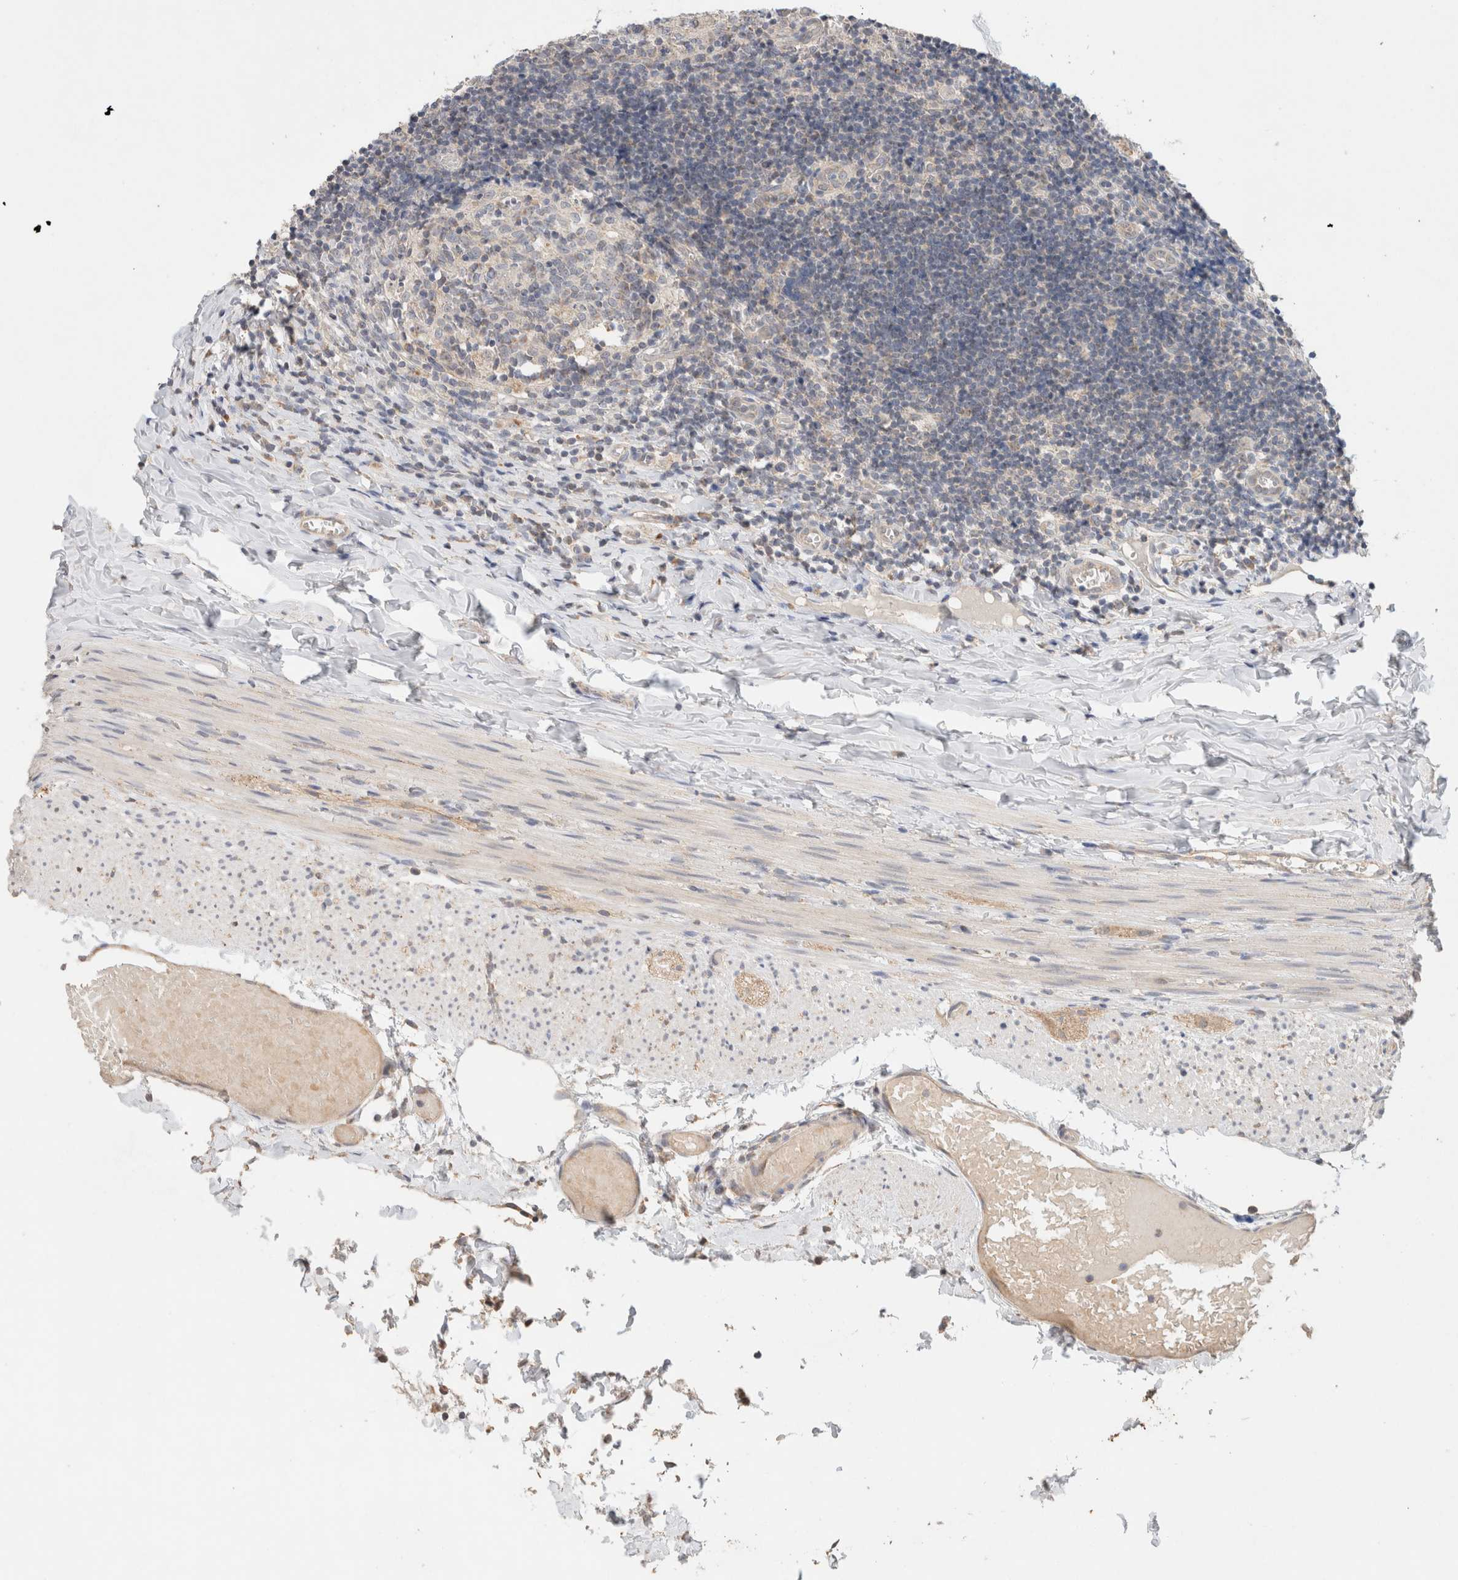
{"staining": {"intensity": "strong", "quantity": ">75%", "location": "cytoplasmic/membranous"}, "tissue": "appendix", "cell_type": "Glandular cells", "image_type": "normal", "snomed": [{"axis": "morphology", "description": "Normal tissue, NOS"}, {"axis": "topography", "description": "Appendix"}], "caption": "DAB (3,3'-diaminobenzidine) immunohistochemical staining of normal appendix shows strong cytoplasmic/membranous protein expression in about >75% of glandular cells.", "gene": "CA13", "patient": {"sex": "male", "age": 8}}